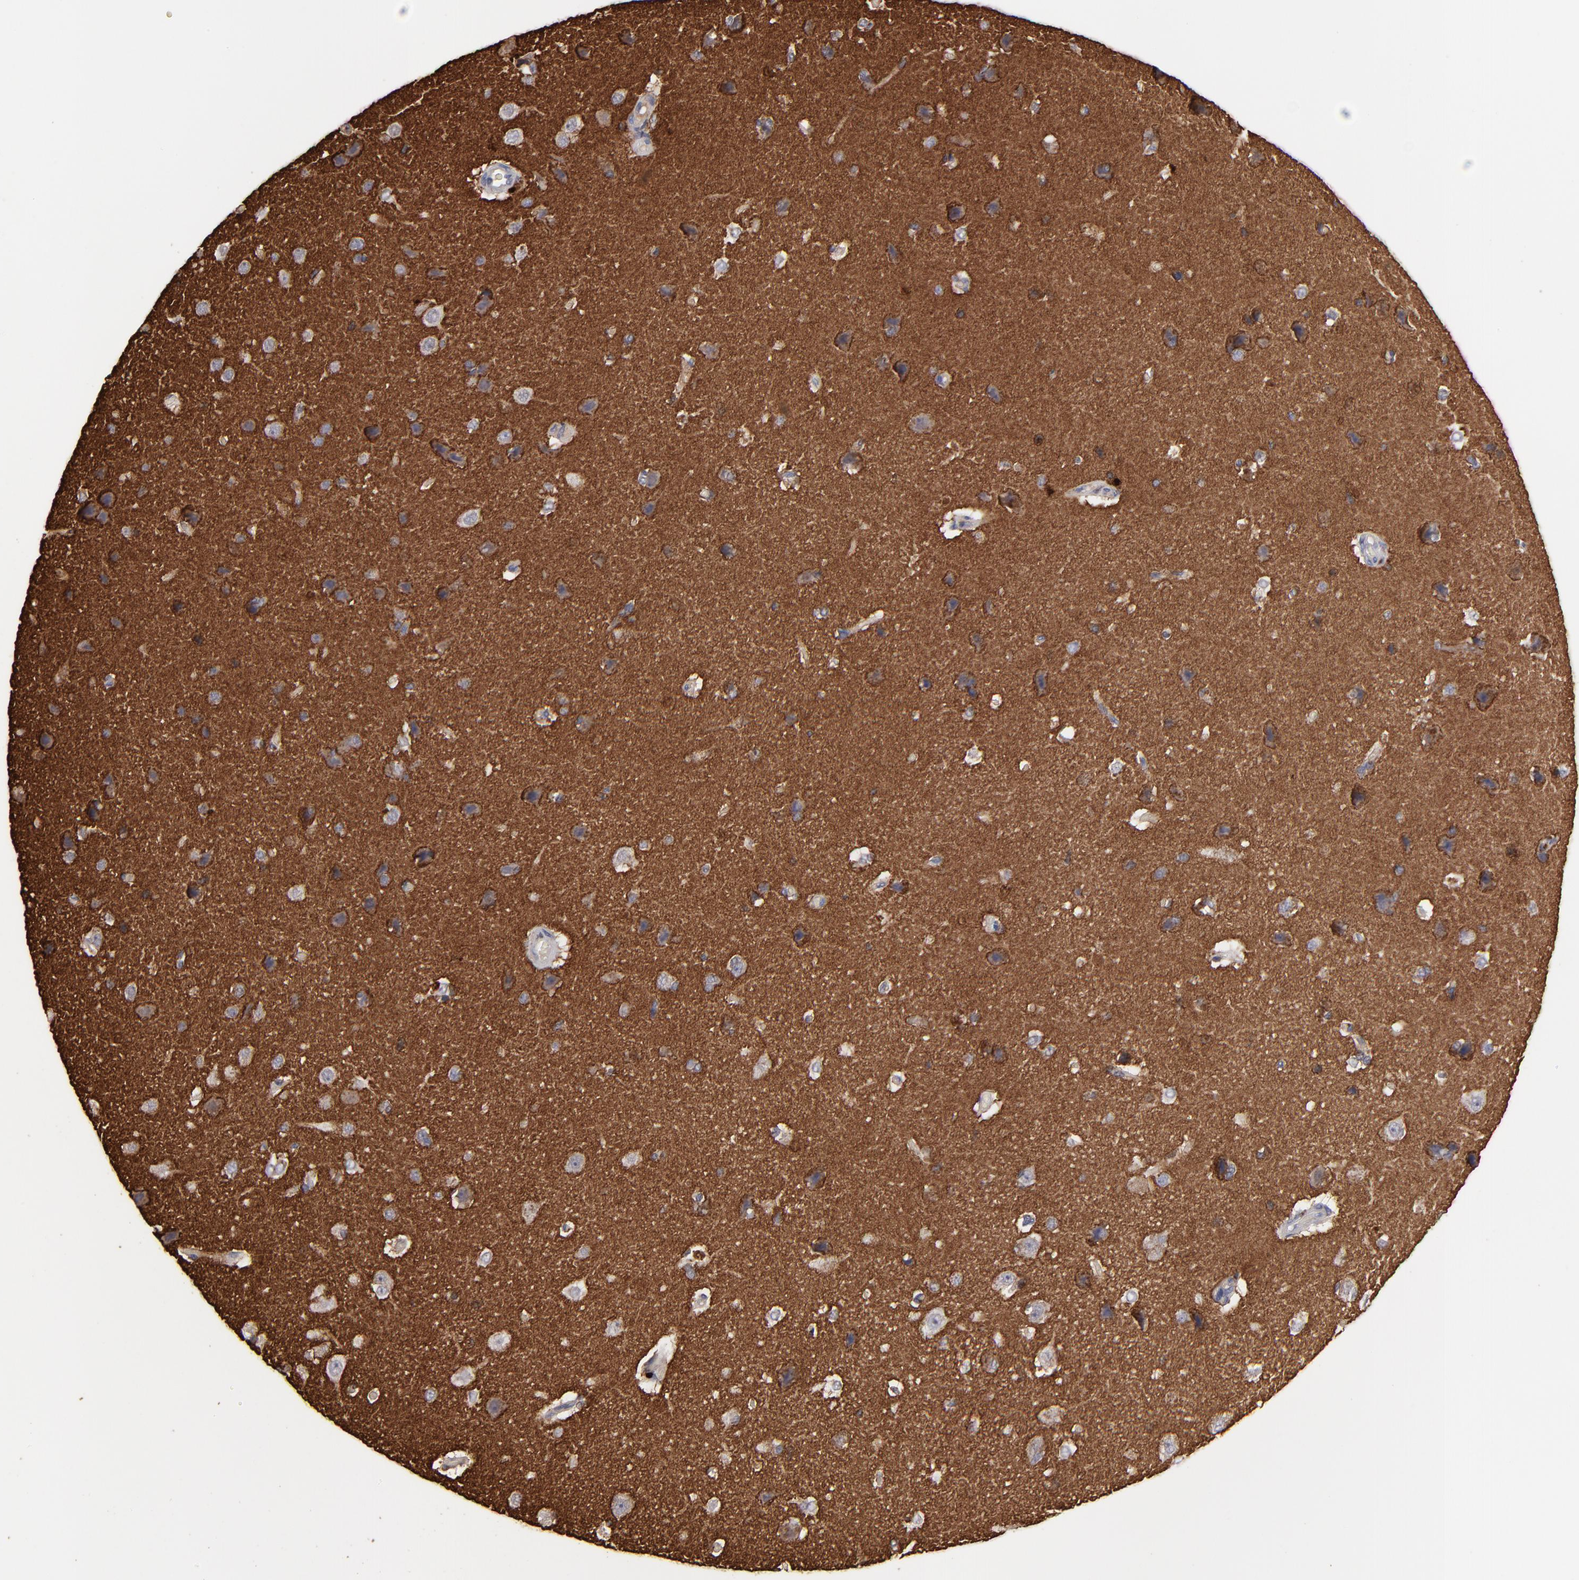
{"staining": {"intensity": "weak", "quantity": "25%-75%", "location": "cytoplasmic/membranous"}, "tissue": "cerebral cortex", "cell_type": "Endothelial cells", "image_type": "normal", "snomed": [{"axis": "morphology", "description": "Normal tissue, NOS"}, {"axis": "topography", "description": "Cerebral cortex"}], "caption": "Normal cerebral cortex was stained to show a protein in brown. There is low levels of weak cytoplasmic/membranous staining in about 25%-75% of endothelial cells.", "gene": "GPM6B", "patient": {"sex": "female", "age": 45}}